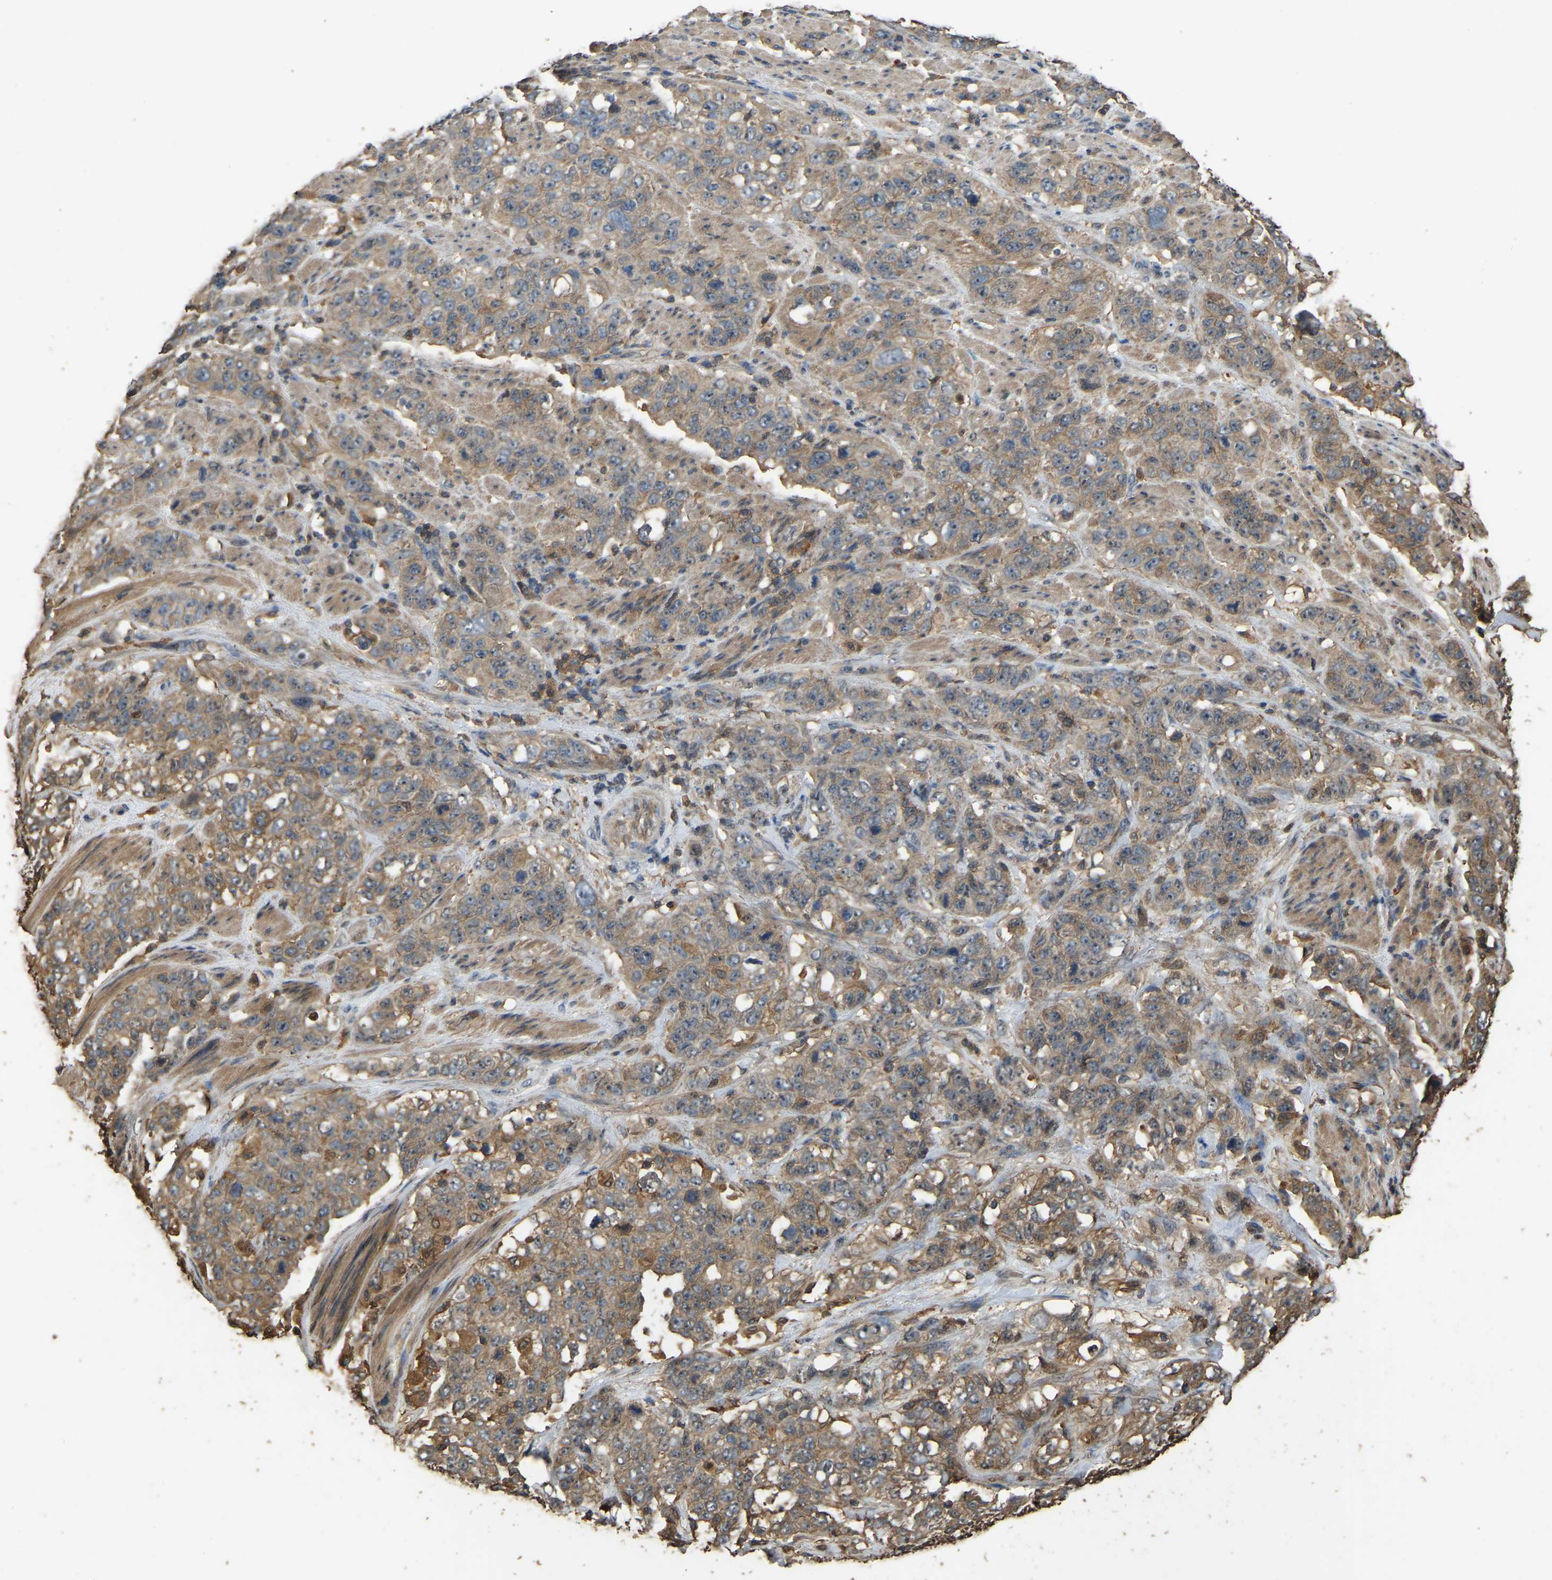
{"staining": {"intensity": "weak", "quantity": ">75%", "location": "cytoplasmic/membranous"}, "tissue": "stomach cancer", "cell_type": "Tumor cells", "image_type": "cancer", "snomed": [{"axis": "morphology", "description": "Adenocarcinoma, NOS"}, {"axis": "topography", "description": "Stomach"}], "caption": "A high-resolution micrograph shows immunohistochemistry (IHC) staining of adenocarcinoma (stomach), which displays weak cytoplasmic/membranous positivity in approximately >75% of tumor cells. The staining was performed using DAB (3,3'-diaminobenzidine), with brown indicating positive protein expression. Nuclei are stained blue with hematoxylin.", "gene": "FHIT", "patient": {"sex": "male", "age": 48}}